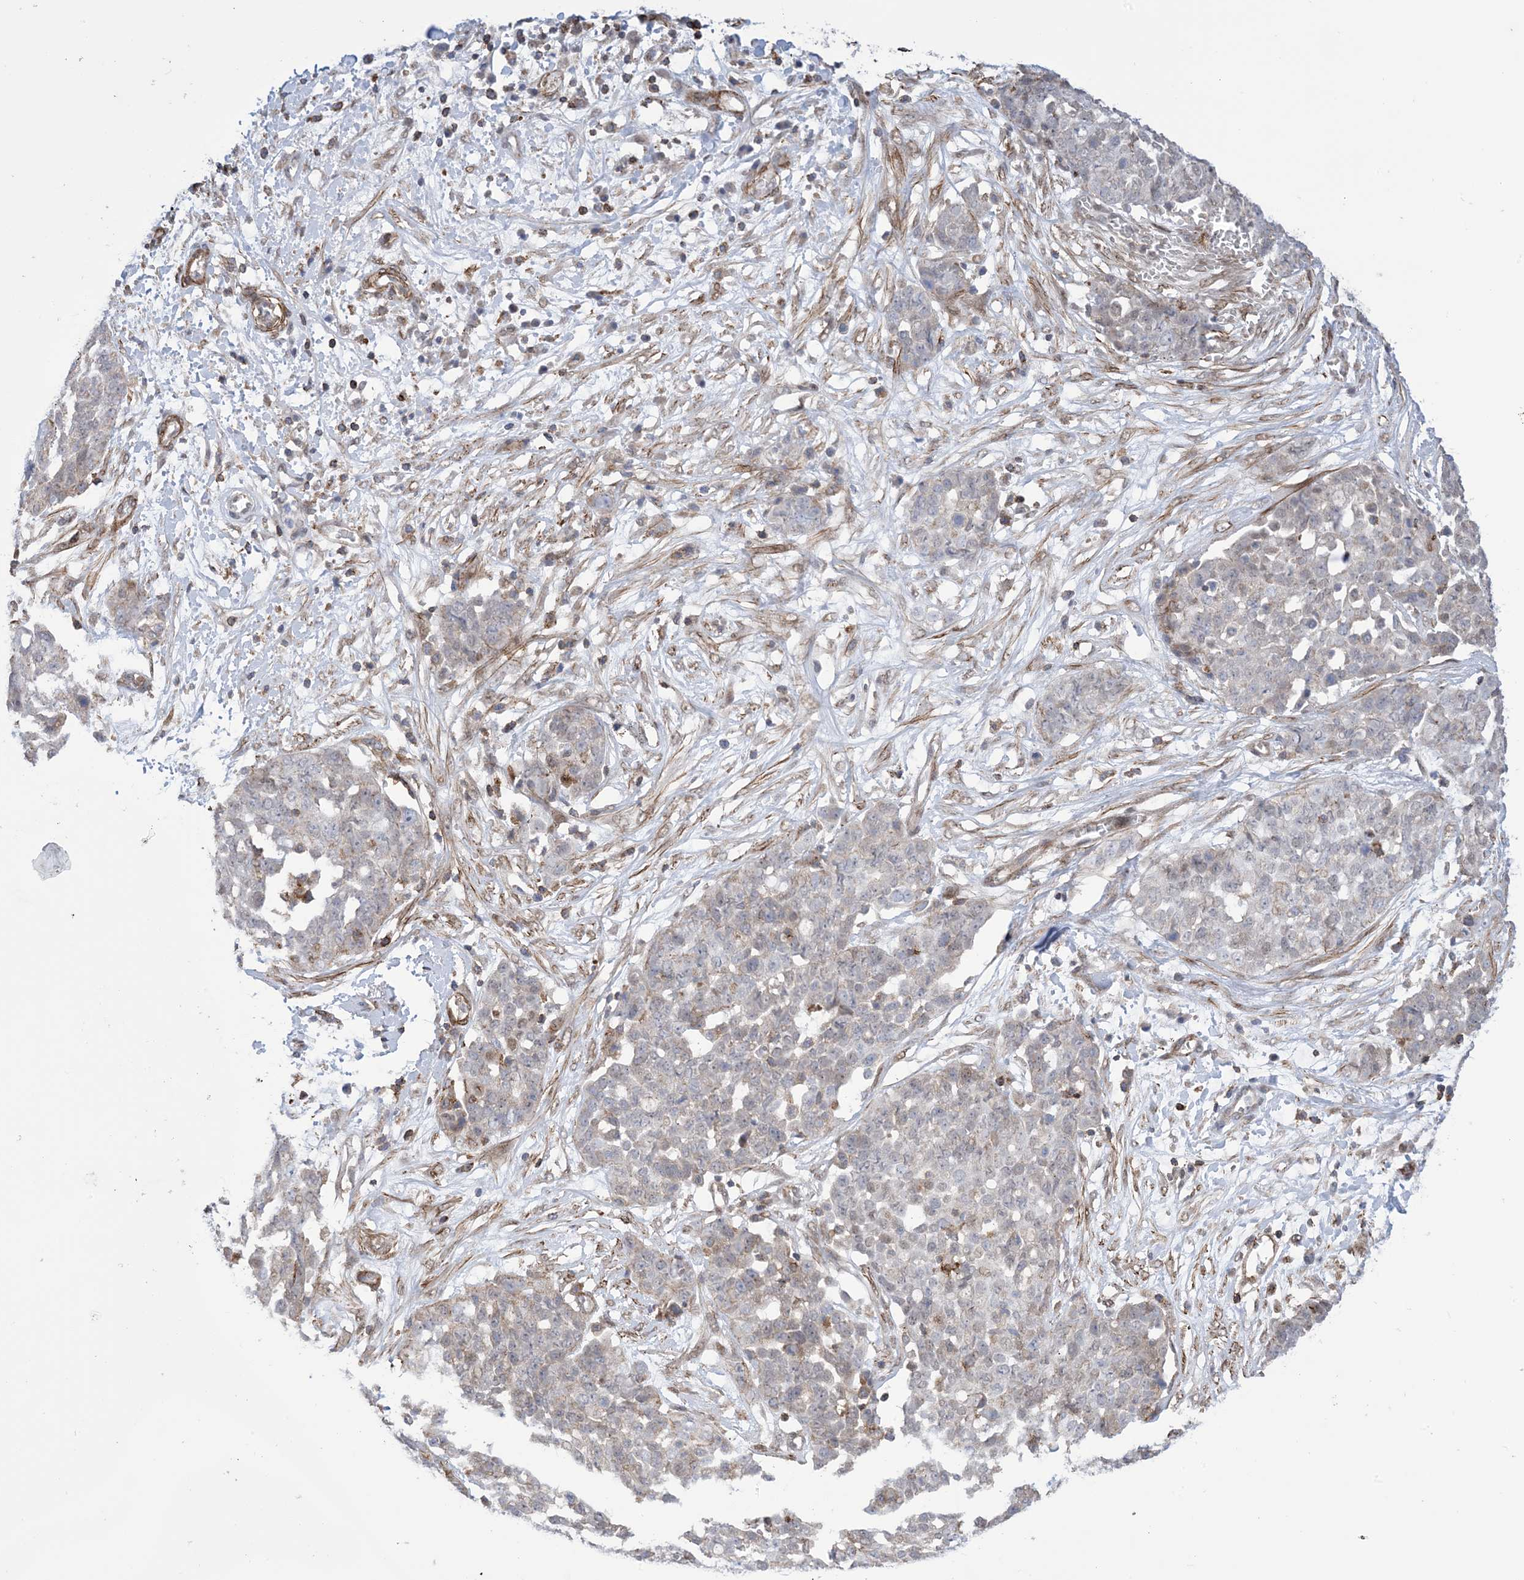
{"staining": {"intensity": "negative", "quantity": "none", "location": "none"}, "tissue": "ovarian cancer", "cell_type": "Tumor cells", "image_type": "cancer", "snomed": [{"axis": "morphology", "description": "Cystadenocarcinoma, serous, NOS"}, {"axis": "topography", "description": "Soft tissue"}, {"axis": "topography", "description": "Ovary"}], "caption": "The micrograph displays no significant expression in tumor cells of ovarian serous cystadenocarcinoma.", "gene": "ZNF8", "patient": {"sex": "female", "age": 57}}